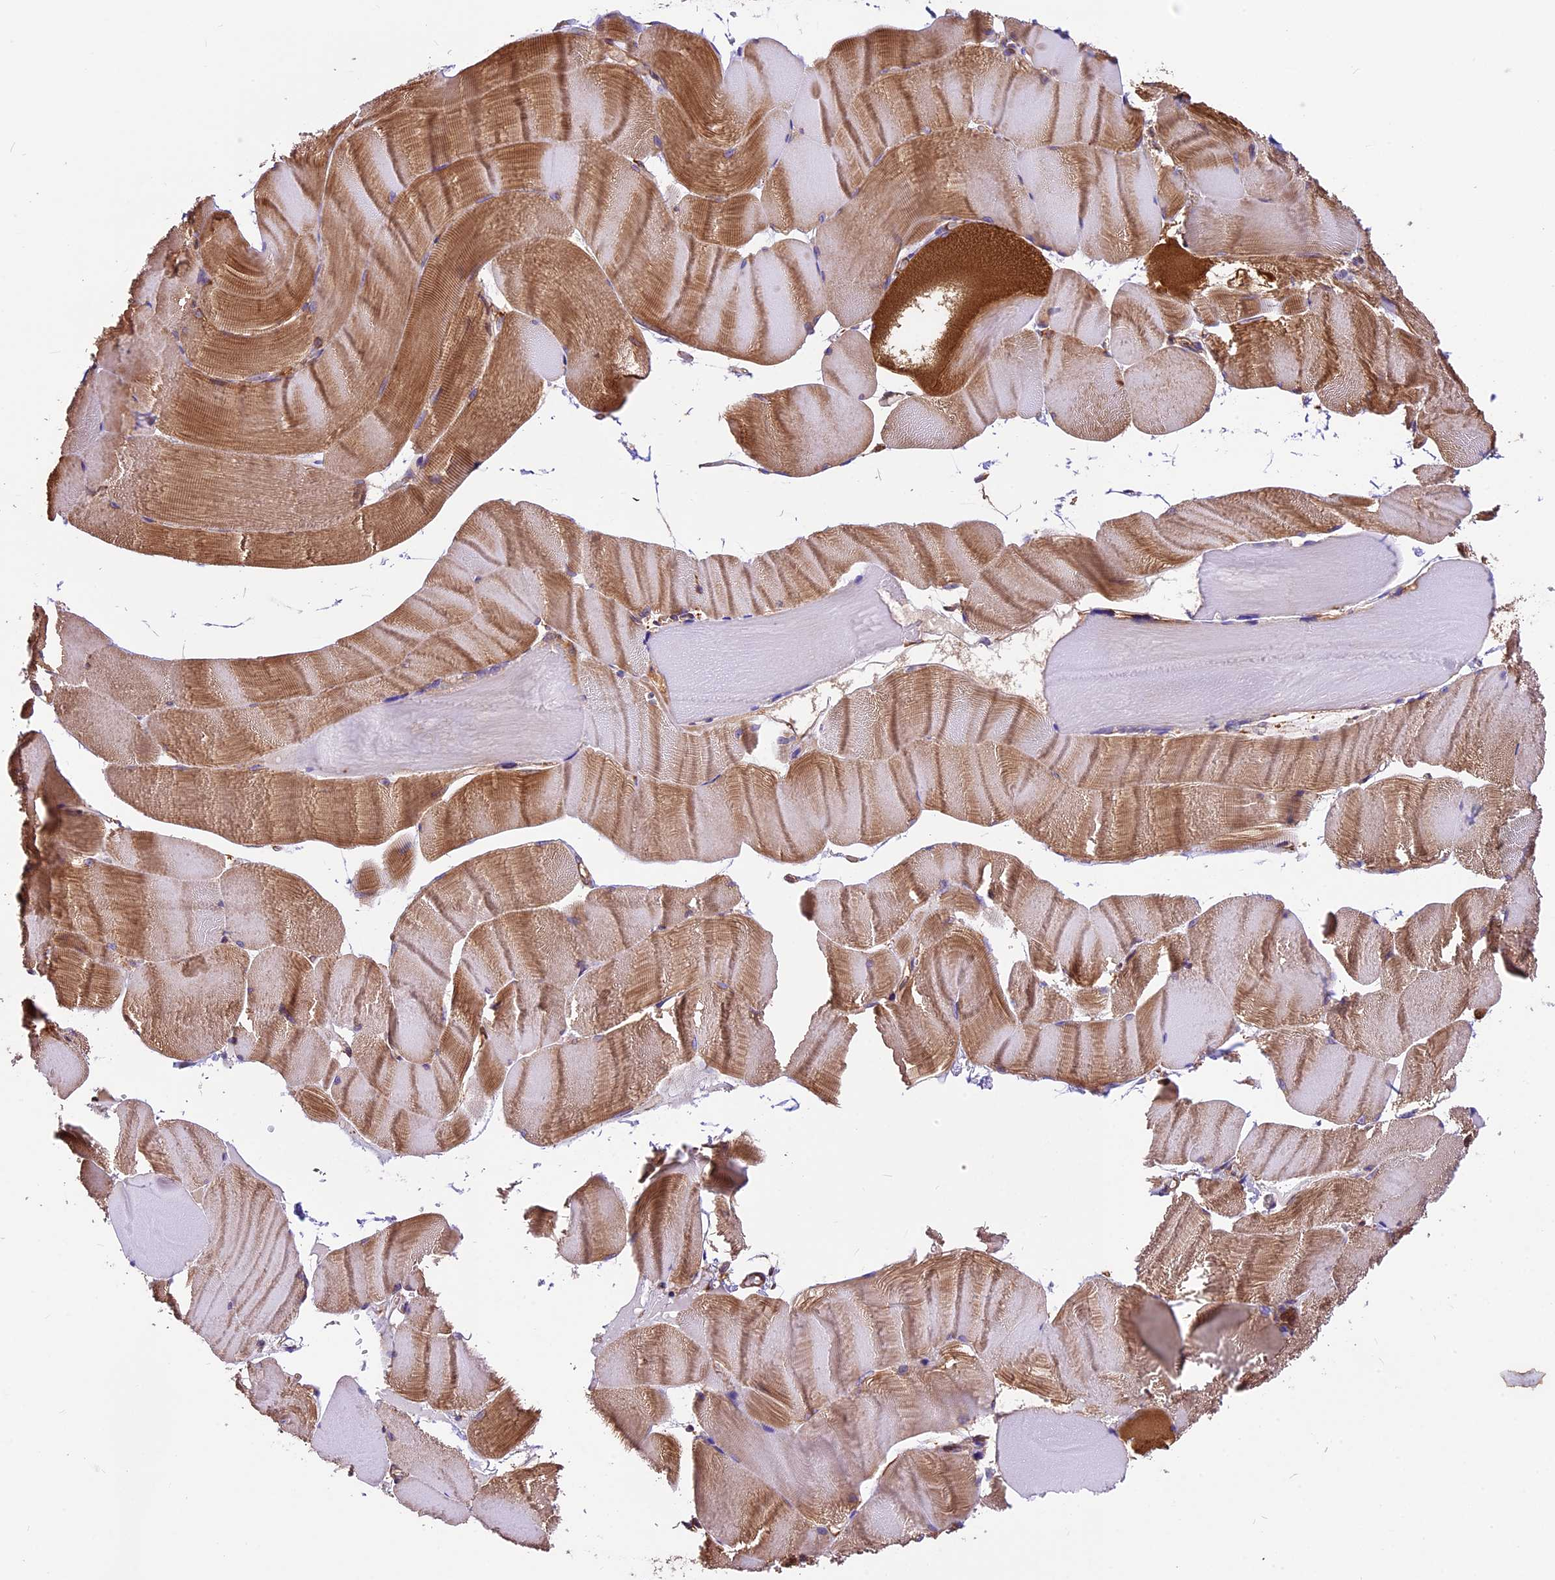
{"staining": {"intensity": "moderate", "quantity": "25%-75%", "location": "cytoplasmic/membranous"}, "tissue": "skeletal muscle", "cell_type": "Myocytes", "image_type": "normal", "snomed": [{"axis": "morphology", "description": "Normal tissue, NOS"}, {"axis": "morphology", "description": "Basal cell carcinoma"}, {"axis": "topography", "description": "Skeletal muscle"}], "caption": "Immunohistochemistry image of unremarkable skeletal muscle: skeletal muscle stained using immunohistochemistry (IHC) displays medium levels of moderate protein expression localized specifically in the cytoplasmic/membranous of myocytes, appearing as a cytoplasmic/membranous brown color.", "gene": "KARS1", "patient": {"sex": "female", "age": 64}}